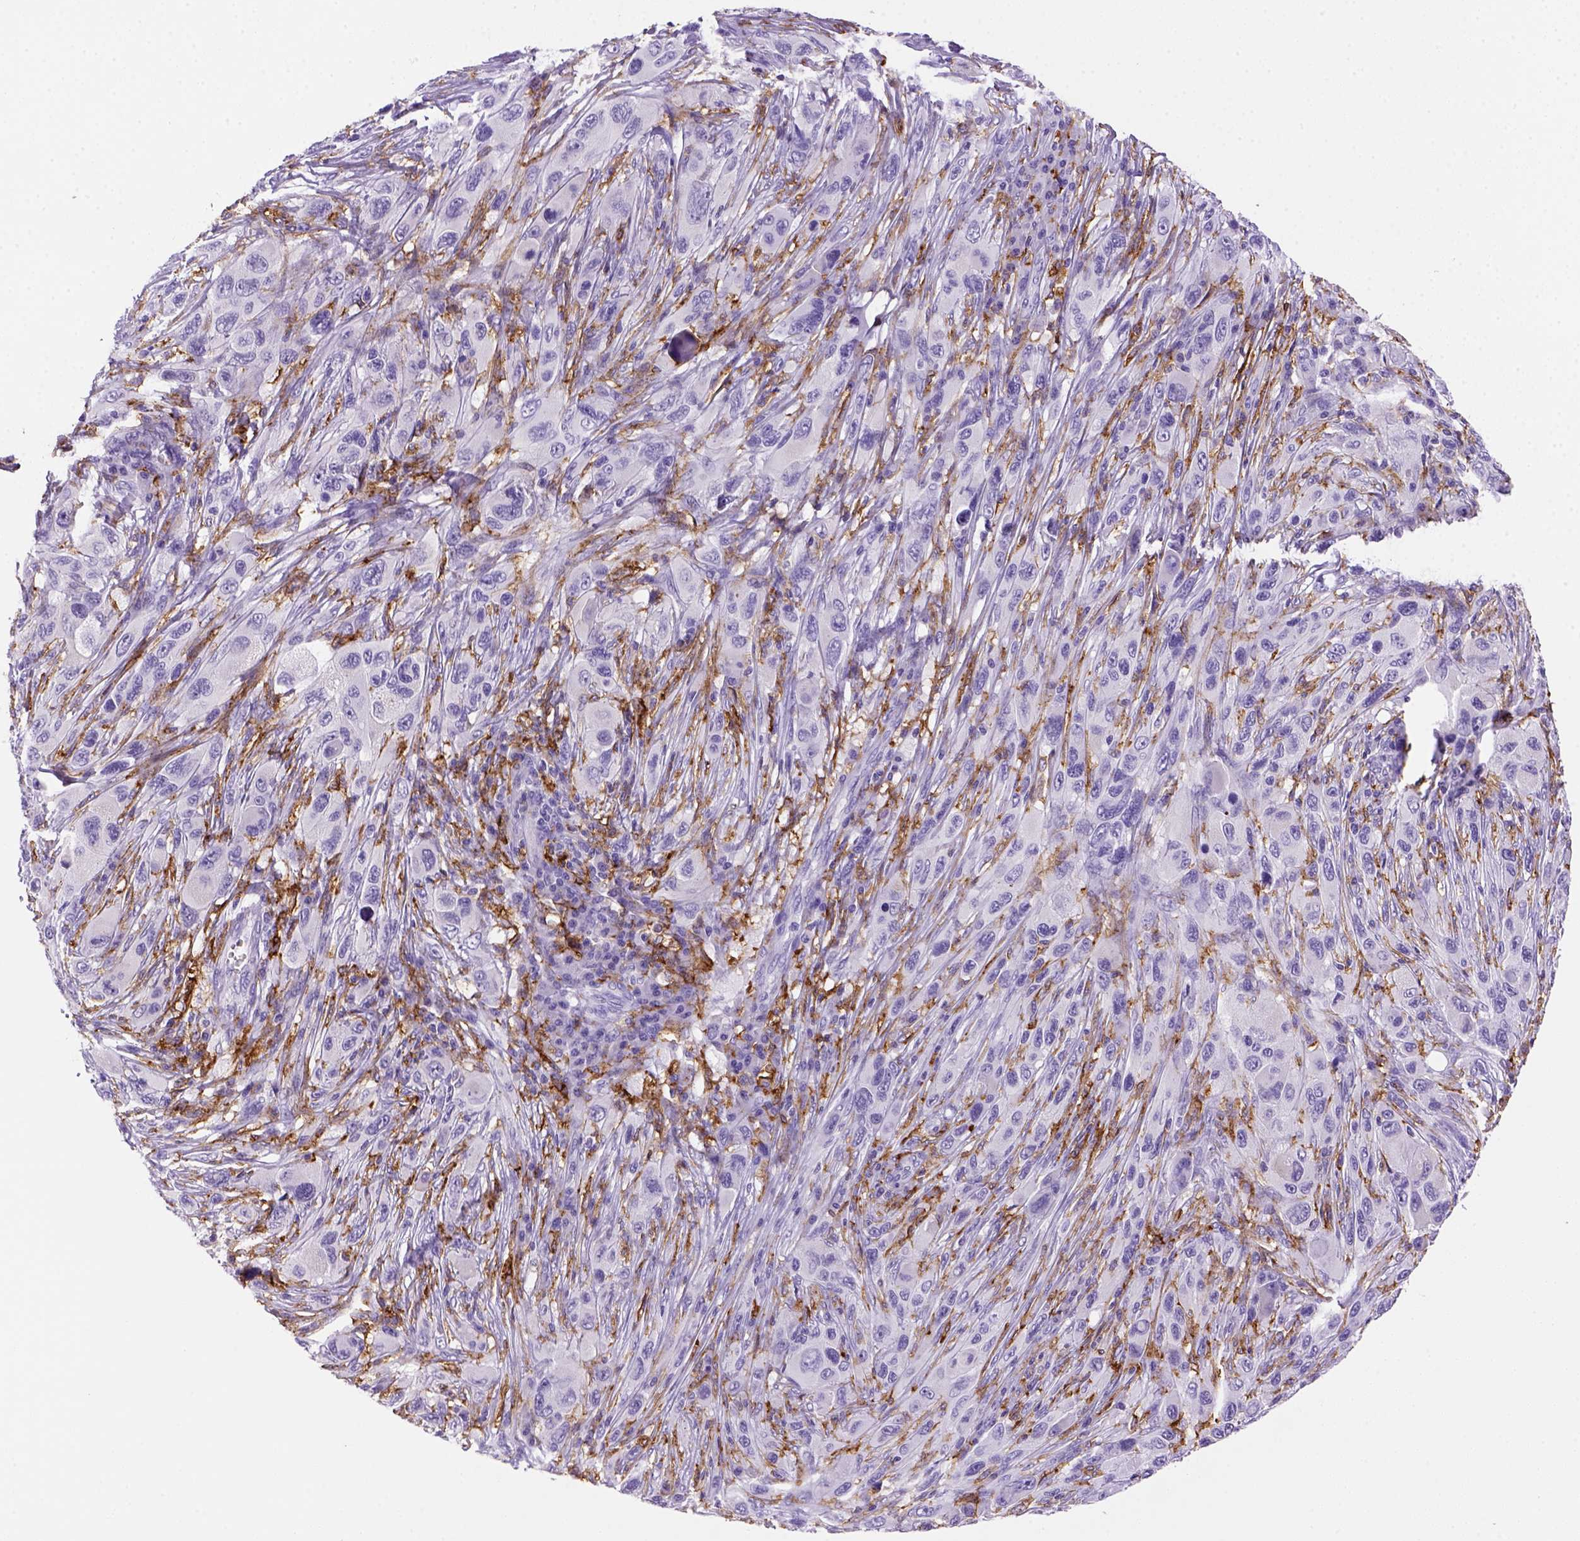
{"staining": {"intensity": "negative", "quantity": "none", "location": "none"}, "tissue": "melanoma", "cell_type": "Tumor cells", "image_type": "cancer", "snomed": [{"axis": "morphology", "description": "Malignant melanoma, NOS"}, {"axis": "topography", "description": "Skin"}], "caption": "High power microscopy histopathology image of an immunohistochemistry photomicrograph of melanoma, revealing no significant staining in tumor cells.", "gene": "CD14", "patient": {"sex": "male", "age": 53}}